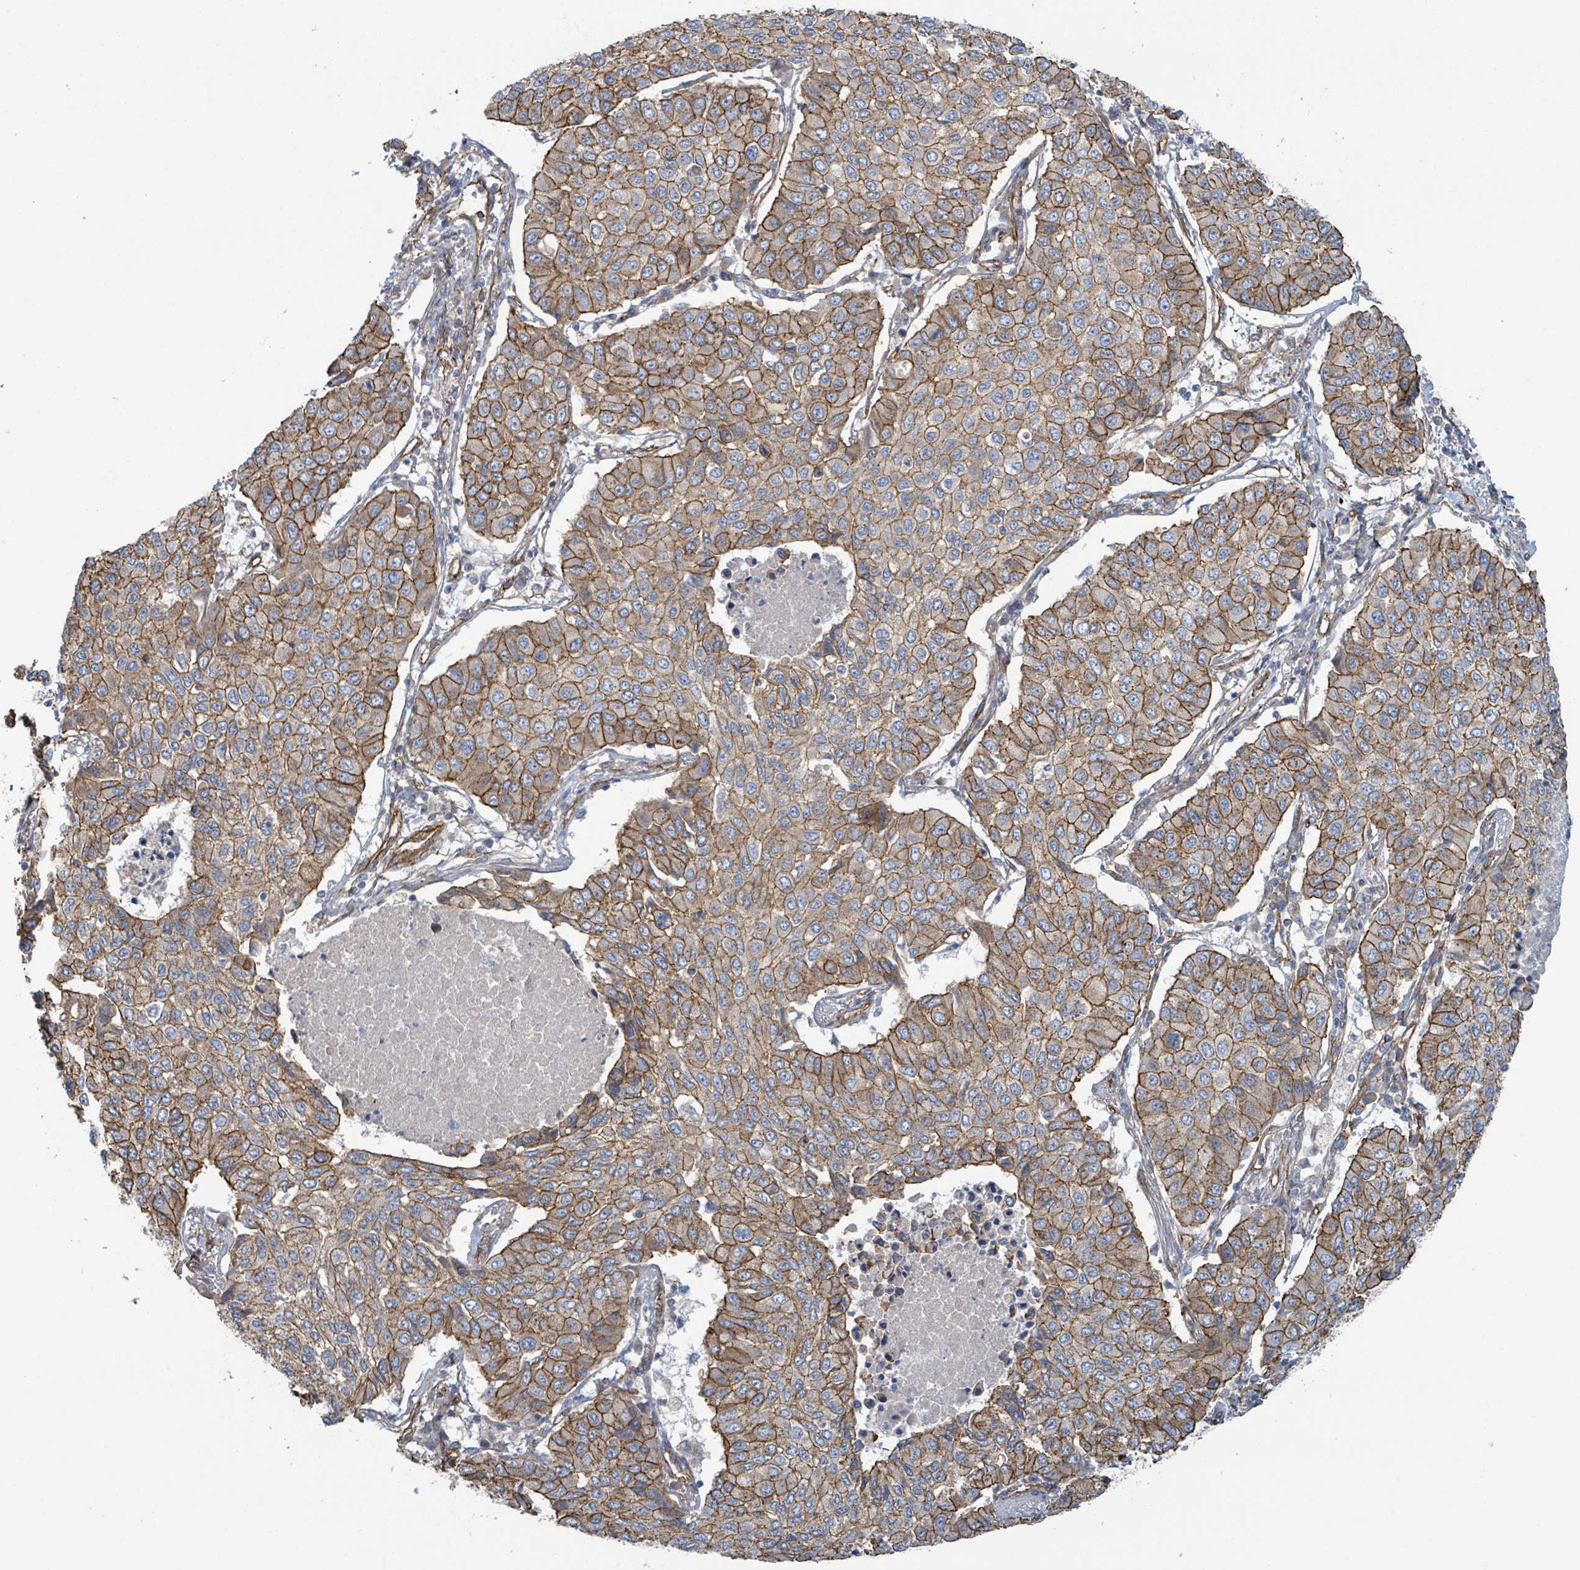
{"staining": {"intensity": "moderate", "quantity": ">75%", "location": "cytoplasmic/membranous"}, "tissue": "lung cancer", "cell_type": "Tumor cells", "image_type": "cancer", "snomed": [{"axis": "morphology", "description": "Squamous cell carcinoma, NOS"}, {"axis": "topography", "description": "Lung"}], "caption": "The histopathology image reveals immunohistochemical staining of lung cancer (squamous cell carcinoma). There is moderate cytoplasmic/membranous staining is appreciated in about >75% of tumor cells. Using DAB (3,3'-diaminobenzidine) (brown) and hematoxylin (blue) stains, captured at high magnification using brightfield microscopy.", "gene": "LDOC1", "patient": {"sex": "male", "age": 74}}